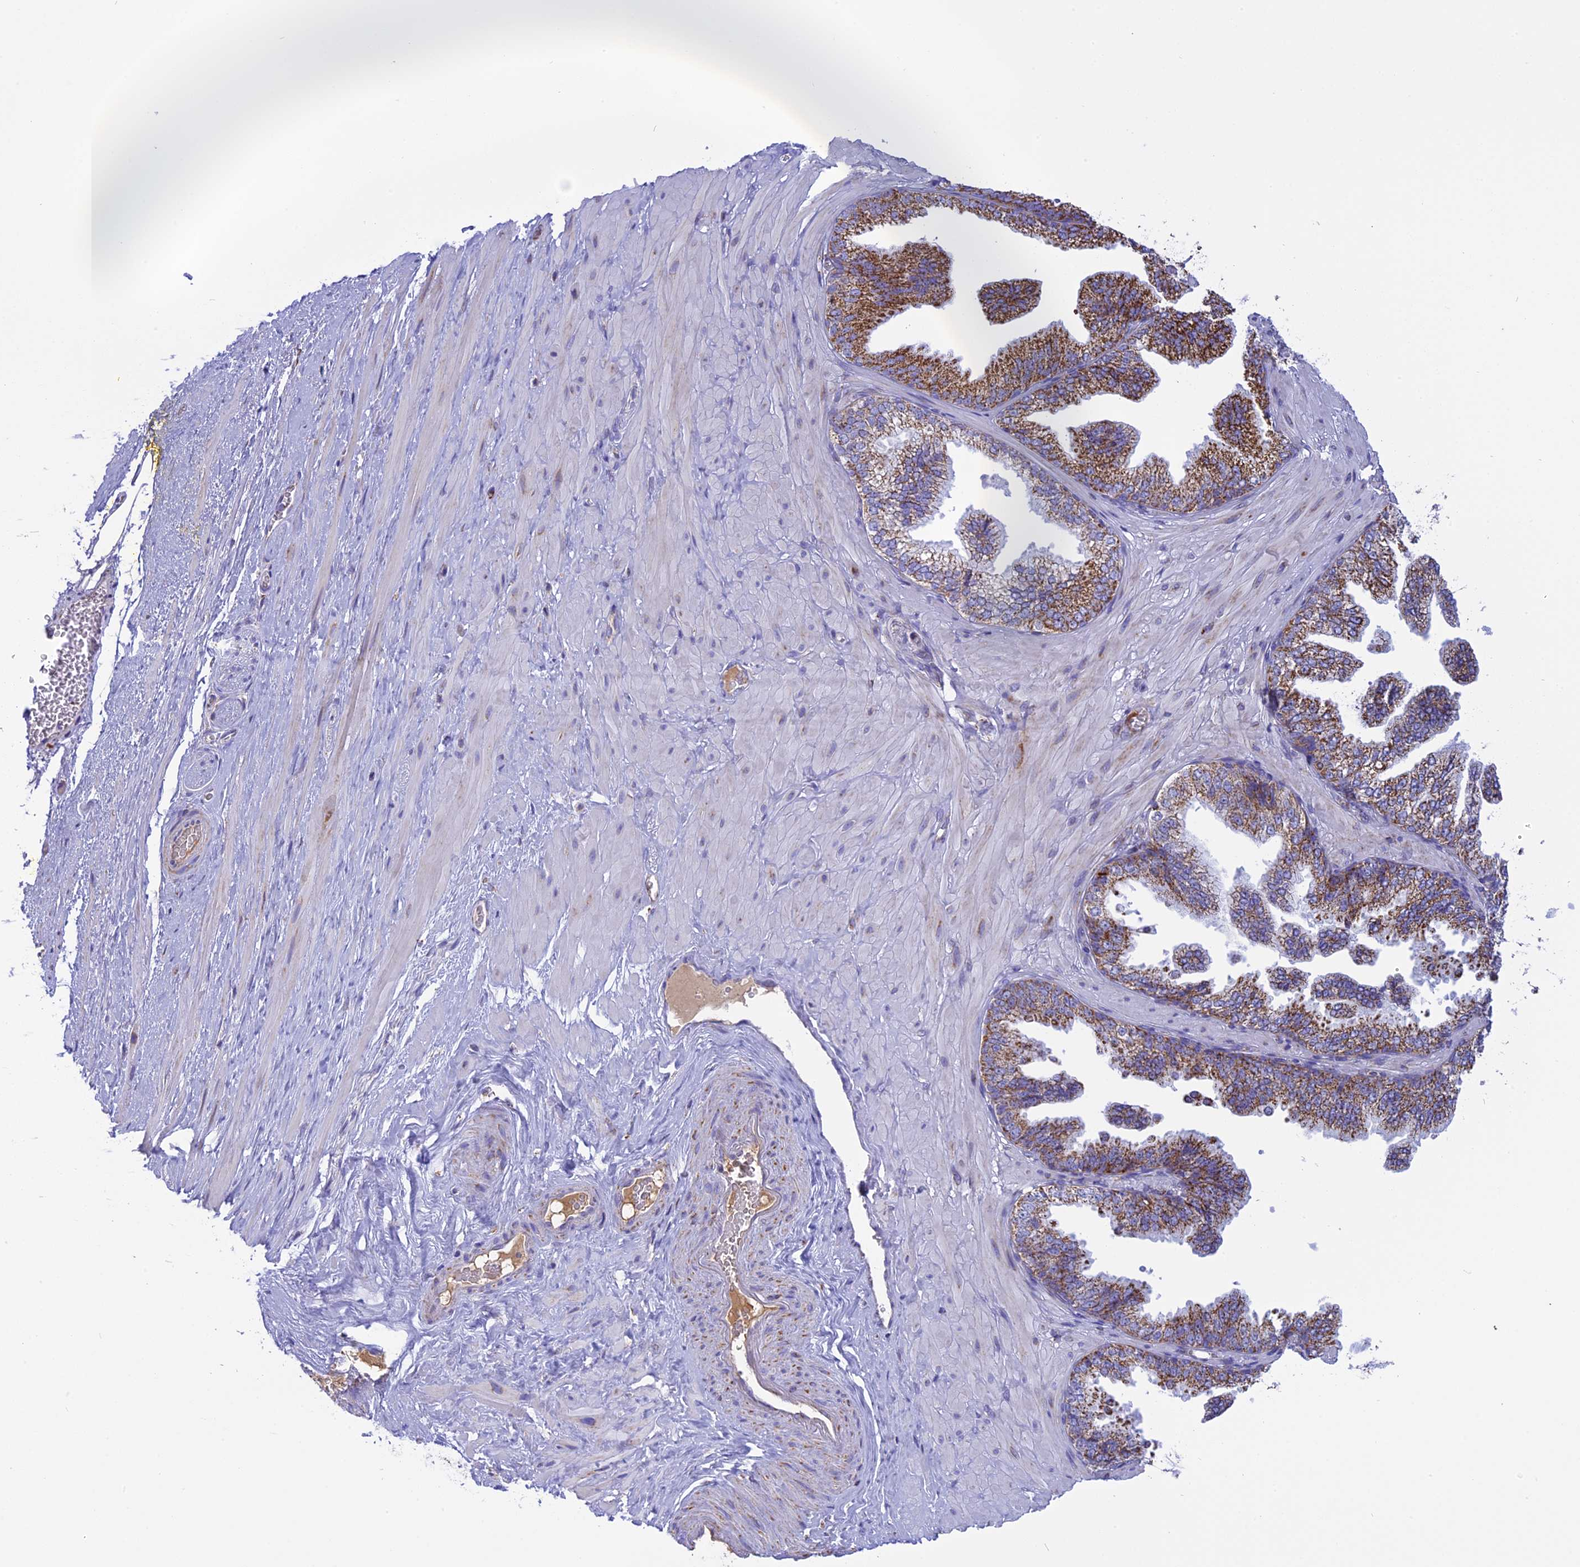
{"staining": {"intensity": "negative", "quantity": "none", "location": "none"}, "tissue": "adipose tissue", "cell_type": "Adipocytes", "image_type": "normal", "snomed": [{"axis": "morphology", "description": "Normal tissue, NOS"}, {"axis": "morphology", "description": "Adenocarcinoma, Low grade"}, {"axis": "topography", "description": "Prostate"}, {"axis": "topography", "description": "Peripheral nerve tissue"}], "caption": "A micrograph of adipose tissue stained for a protein exhibits no brown staining in adipocytes.", "gene": "KCNG1", "patient": {"sex": "male", "age": 63}}